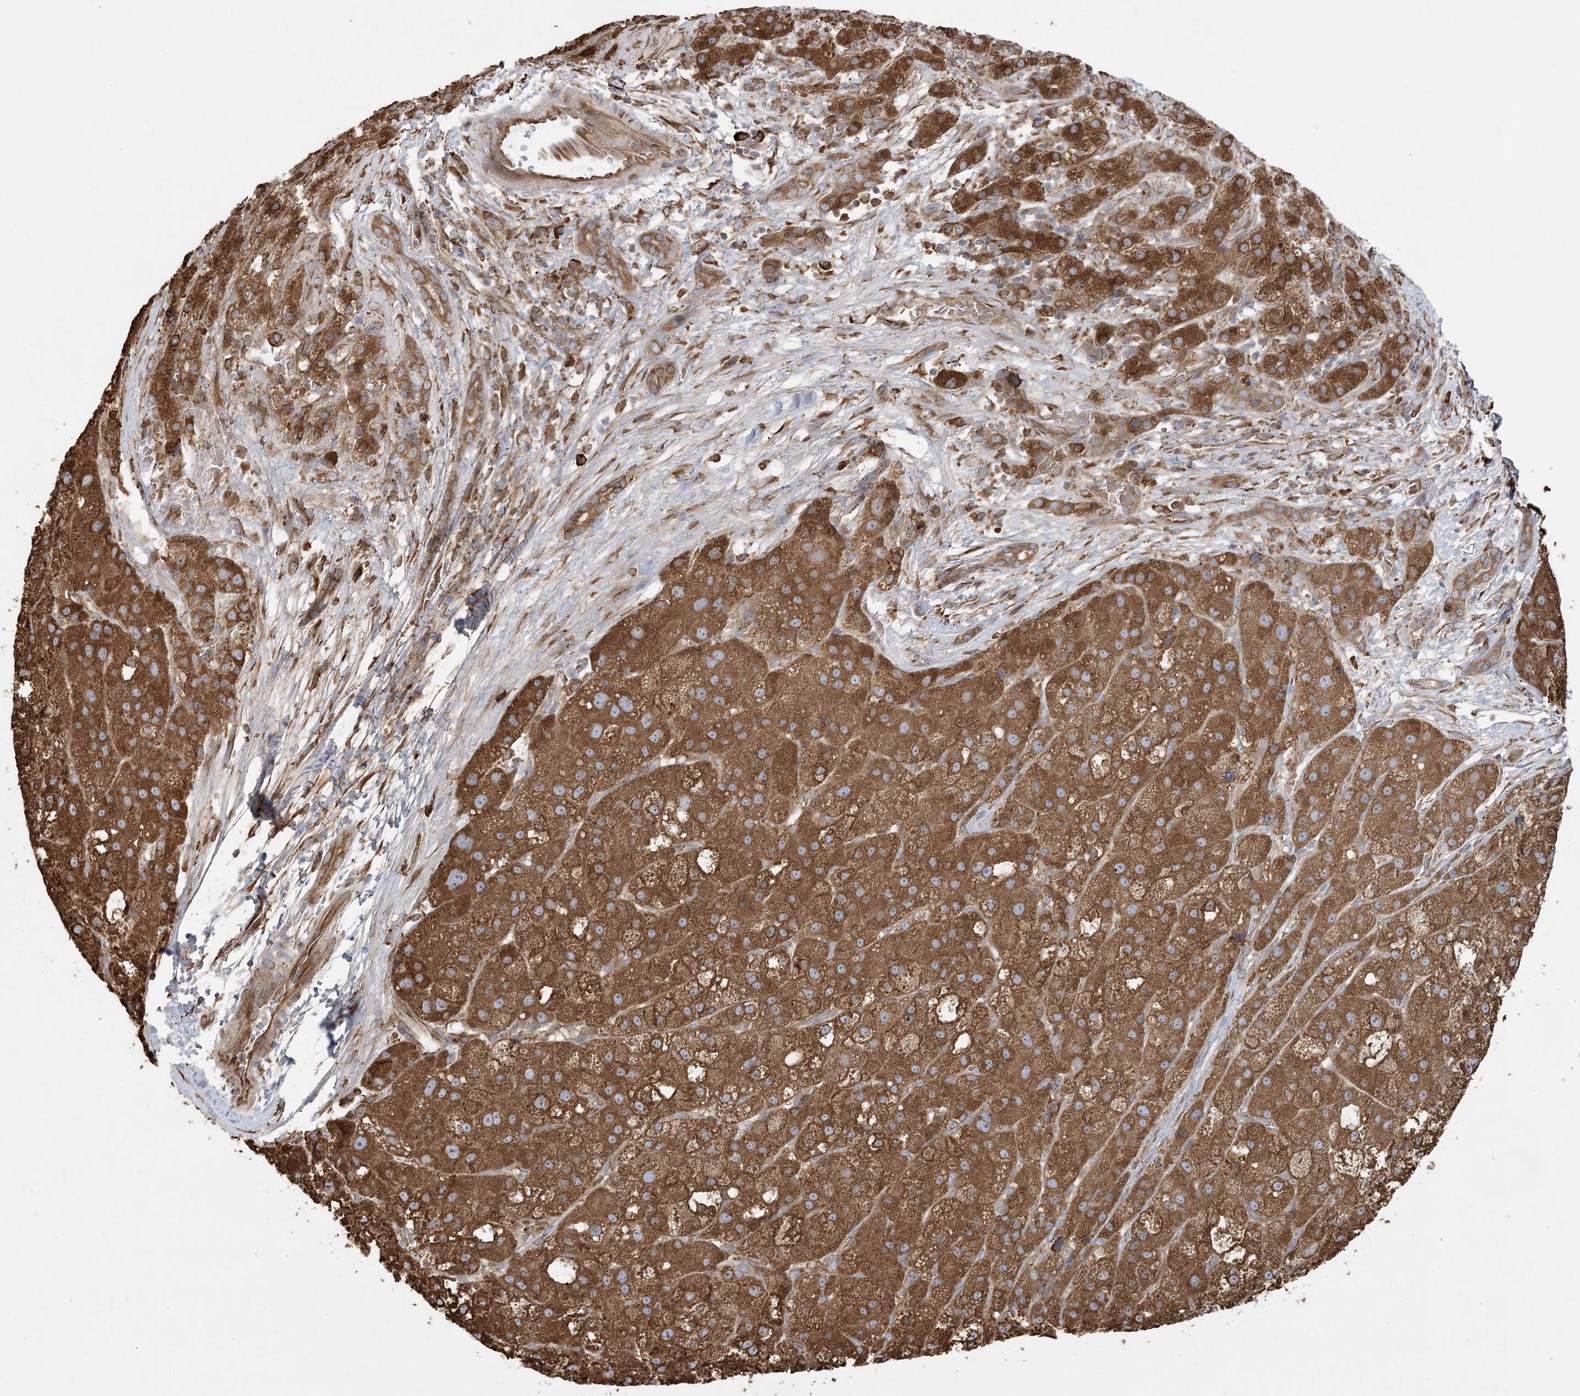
{"staining": {"intensity": "strong", "quantity": ">75%", "location": "cytoplasmic/membranous"}, "tissue": "liver cancer", "cell_type": "Tumor cells", "image_type": "cancer", "snomed": [{"axis": "morphology", "description": "Carcinoma, Hepatocellular, NOS"}, {"axis": "topography", "description": "Liver"}], "caption": "Protein analysis of liver cancer tissue displays strong cytoplasmic/membranous positivity in approximately >75% of tumor cells. The staining was performed using DAB, with brown indicating positive protein expression. Nuclei are stained blue with hematoxylin.", "gene": "ACAP2", "patient": {"sex": "male", "age": 57}}